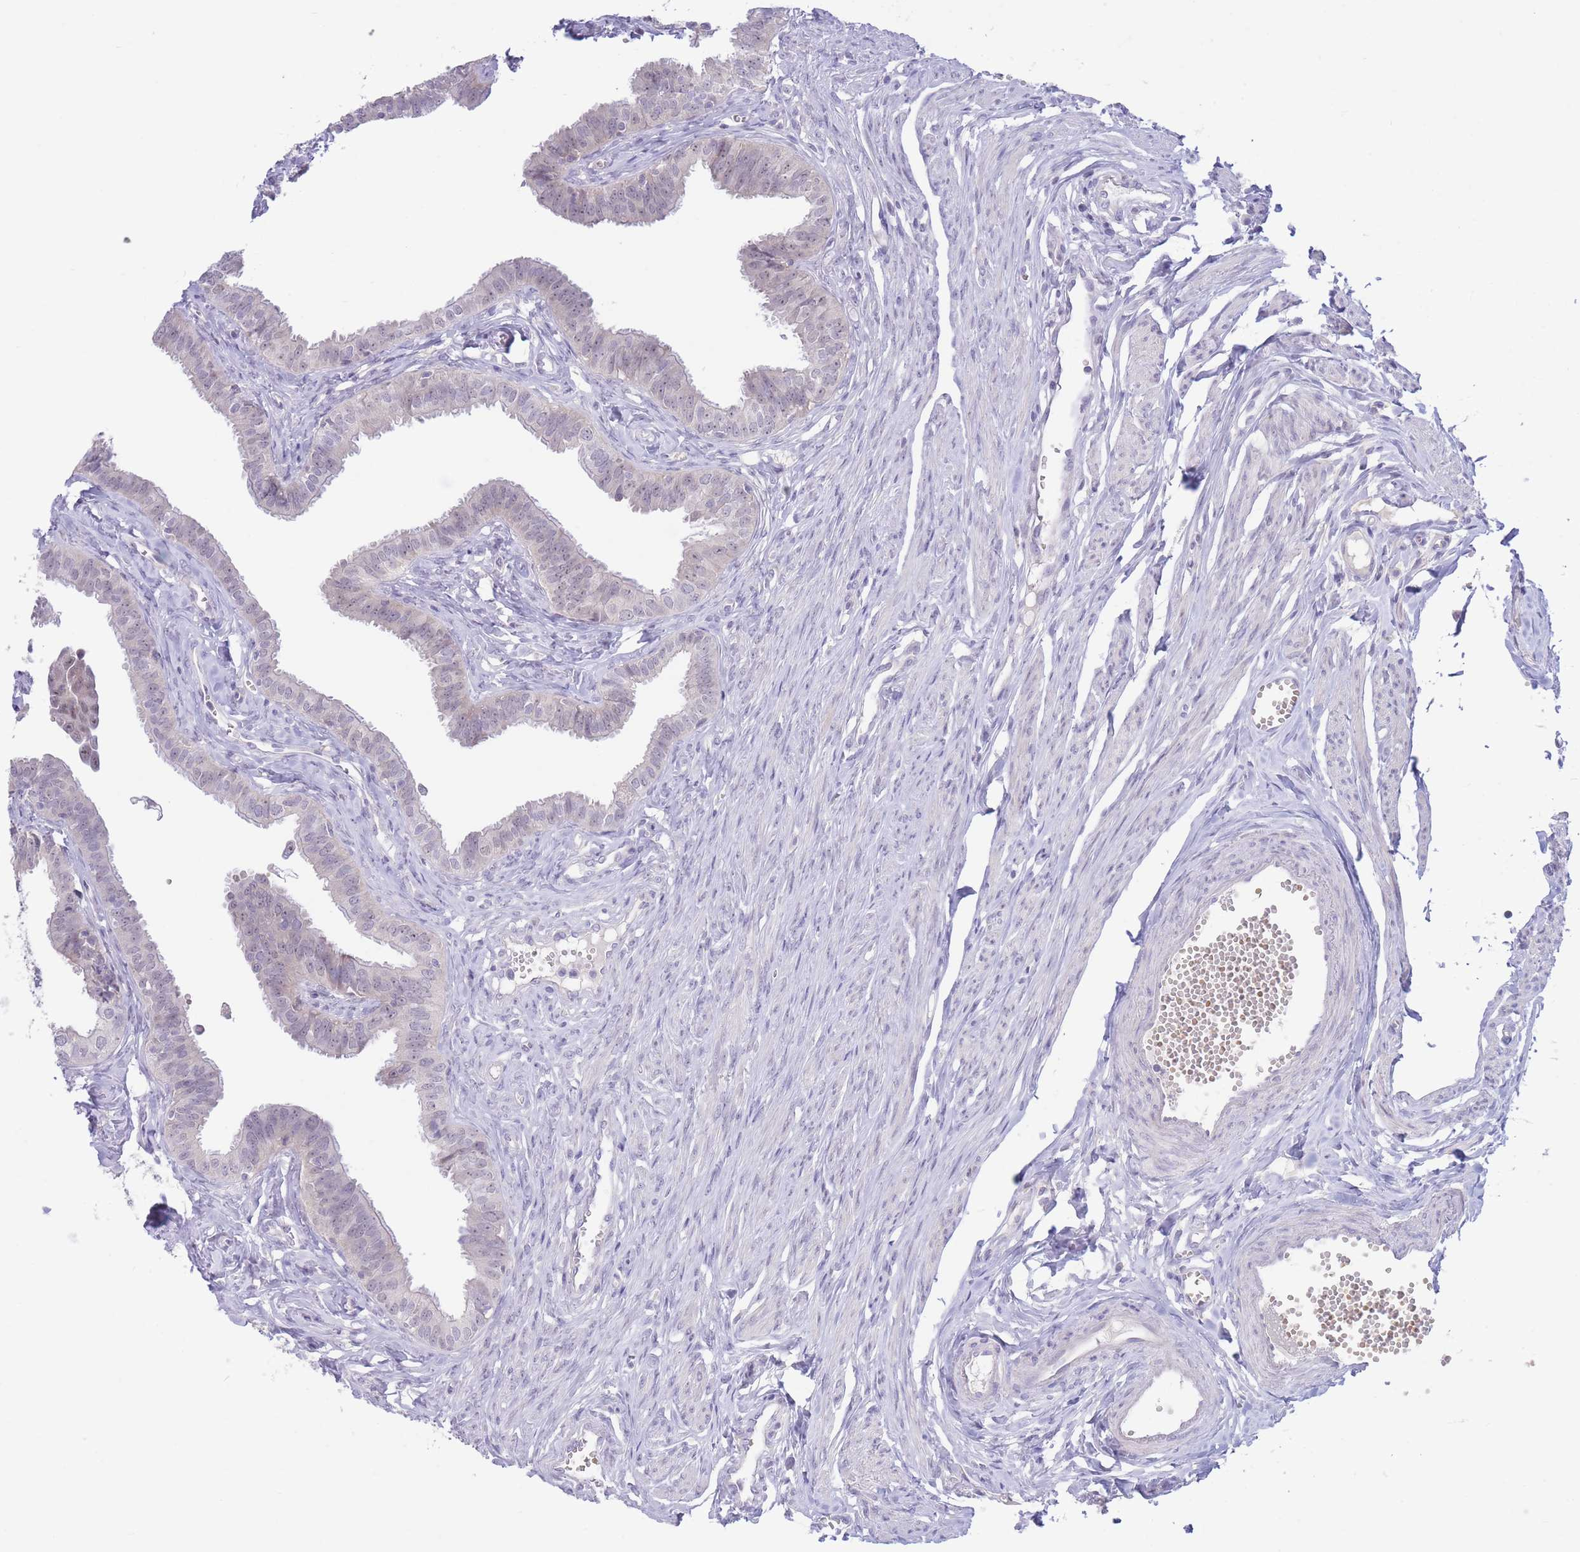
{"staining": {"intensity": "weak", "quantity": "<25%", "location": "nuclear"}, "tissue": "fallopian tube", "cell_type": "Glandular cells", "image_type": "normal", "snomed": [{"axis": "morphology", "description": "Normal tissue, NOS"}, {"axis": "morphology", "description": "Carcinoma, NOS"}, {"axis": "topography", "description": "Fallopian tube"}, {"axis": "topography", "description": "Ovary"}], "caption": "Glandular cells are negative for protein expression in benign human fallopian tube. The staining is performed using DAB (3,3'-diaminobenzidine) brown chromogen with nuclei counter-stained in using hematoxylin.", "gene": "FBXO46", "patient": {"sex": "female", "age": 59}}